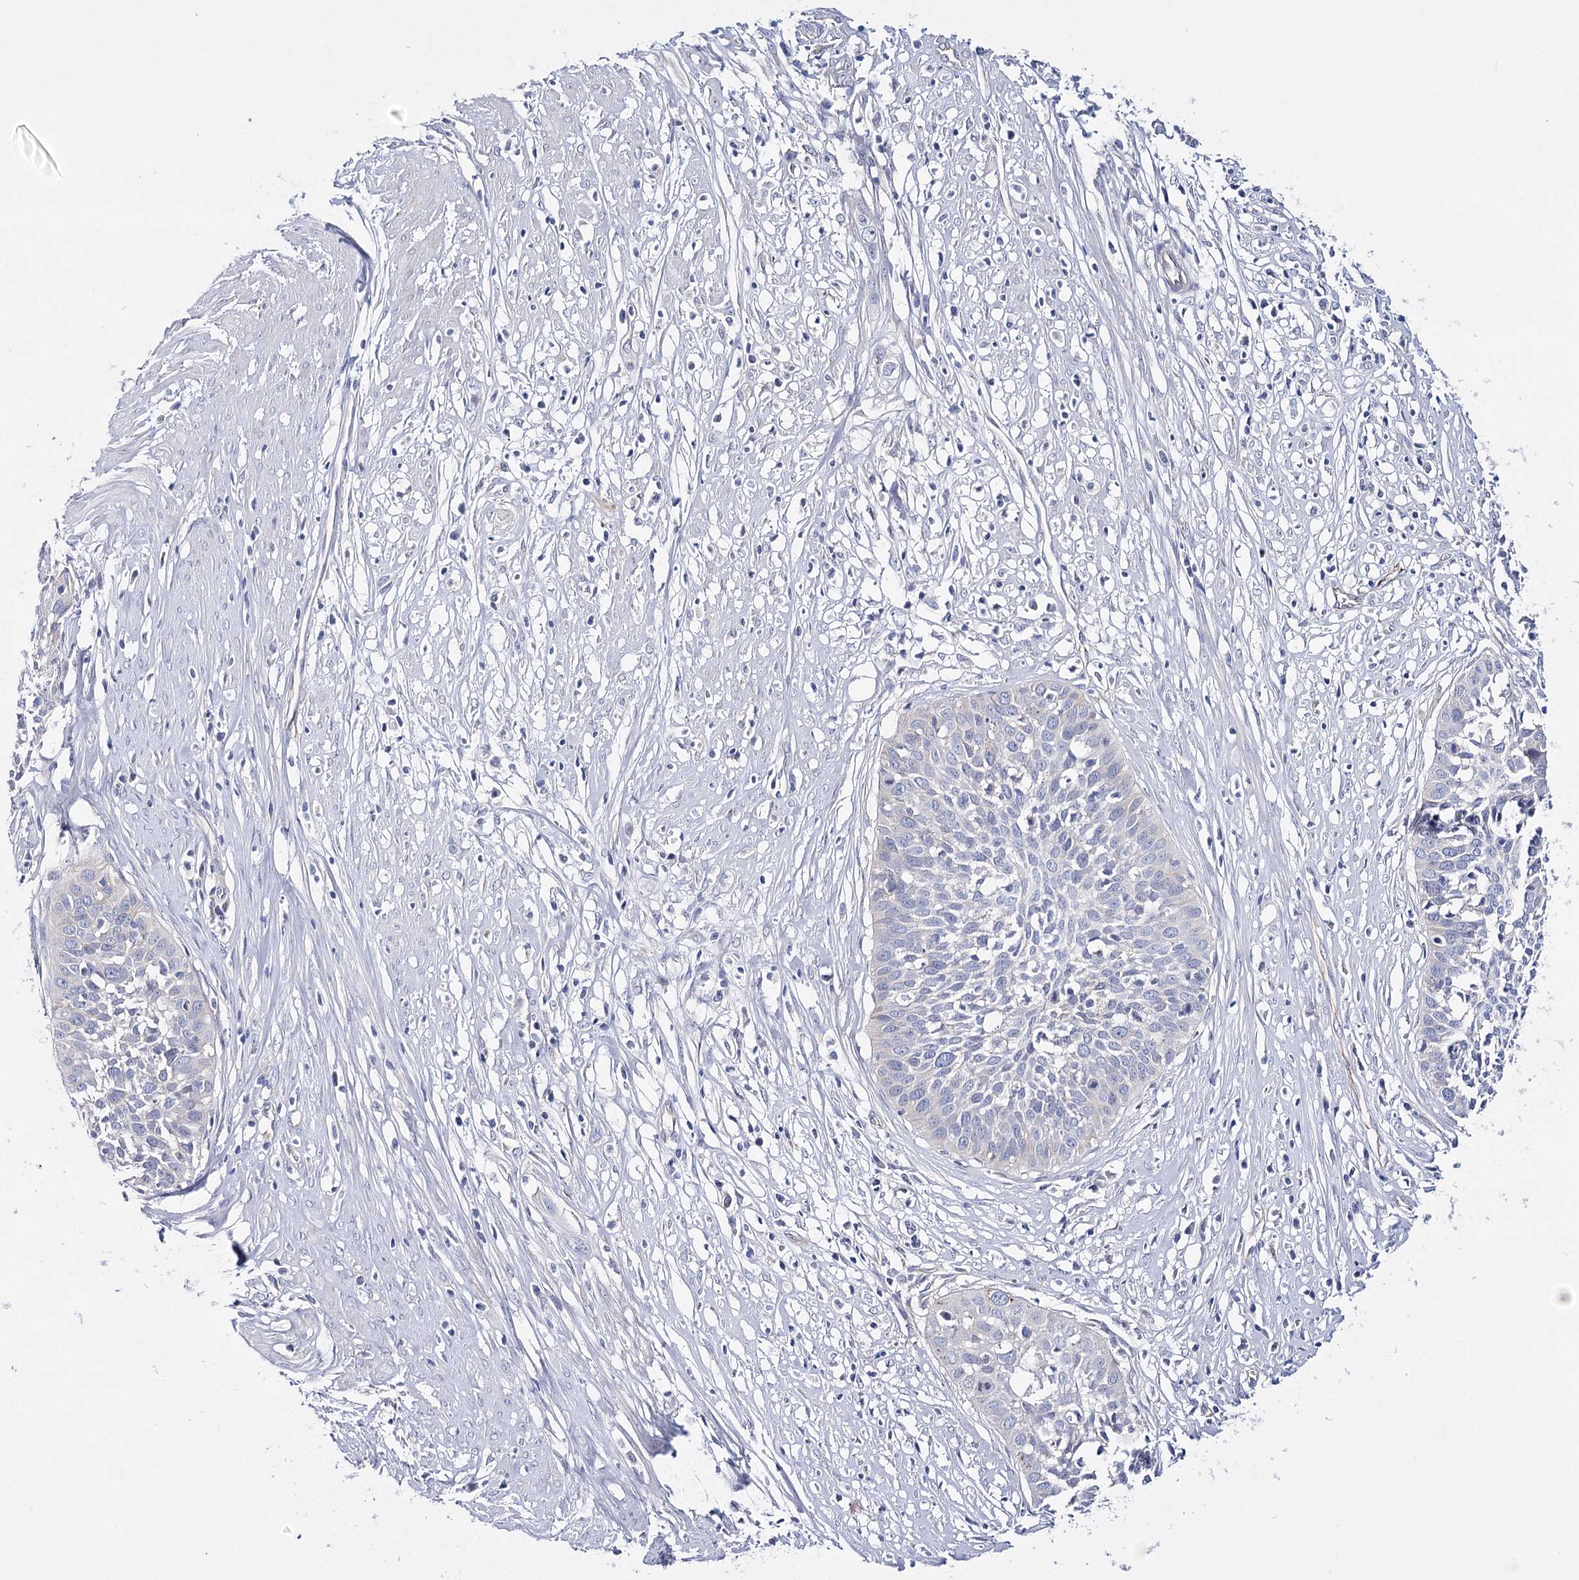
{"staining": {"intensity": "negative", "quantity": "none", "location": "none"}, "tissue": "cervical cancer", "cell_type": "Tumor cells", "image_type": "cancer", "snomed": [{"axis": "morphology", "description": "Squamous cell carcinoma, NOS"}, {"axis": "topography", "description": "Cervix"}], "caption": "The image demonstrates no staining of tumor cells in cervical squamous cell carcinoma. (Stains: DAB (3,3'-diaminobenzidine) immunohistochemistry with hematoxylin counter stain, Microscopy: brightfield microscopy at high magnification).", "gene": "LRRC34", "patient": {"sex": "female", "age": 34}}